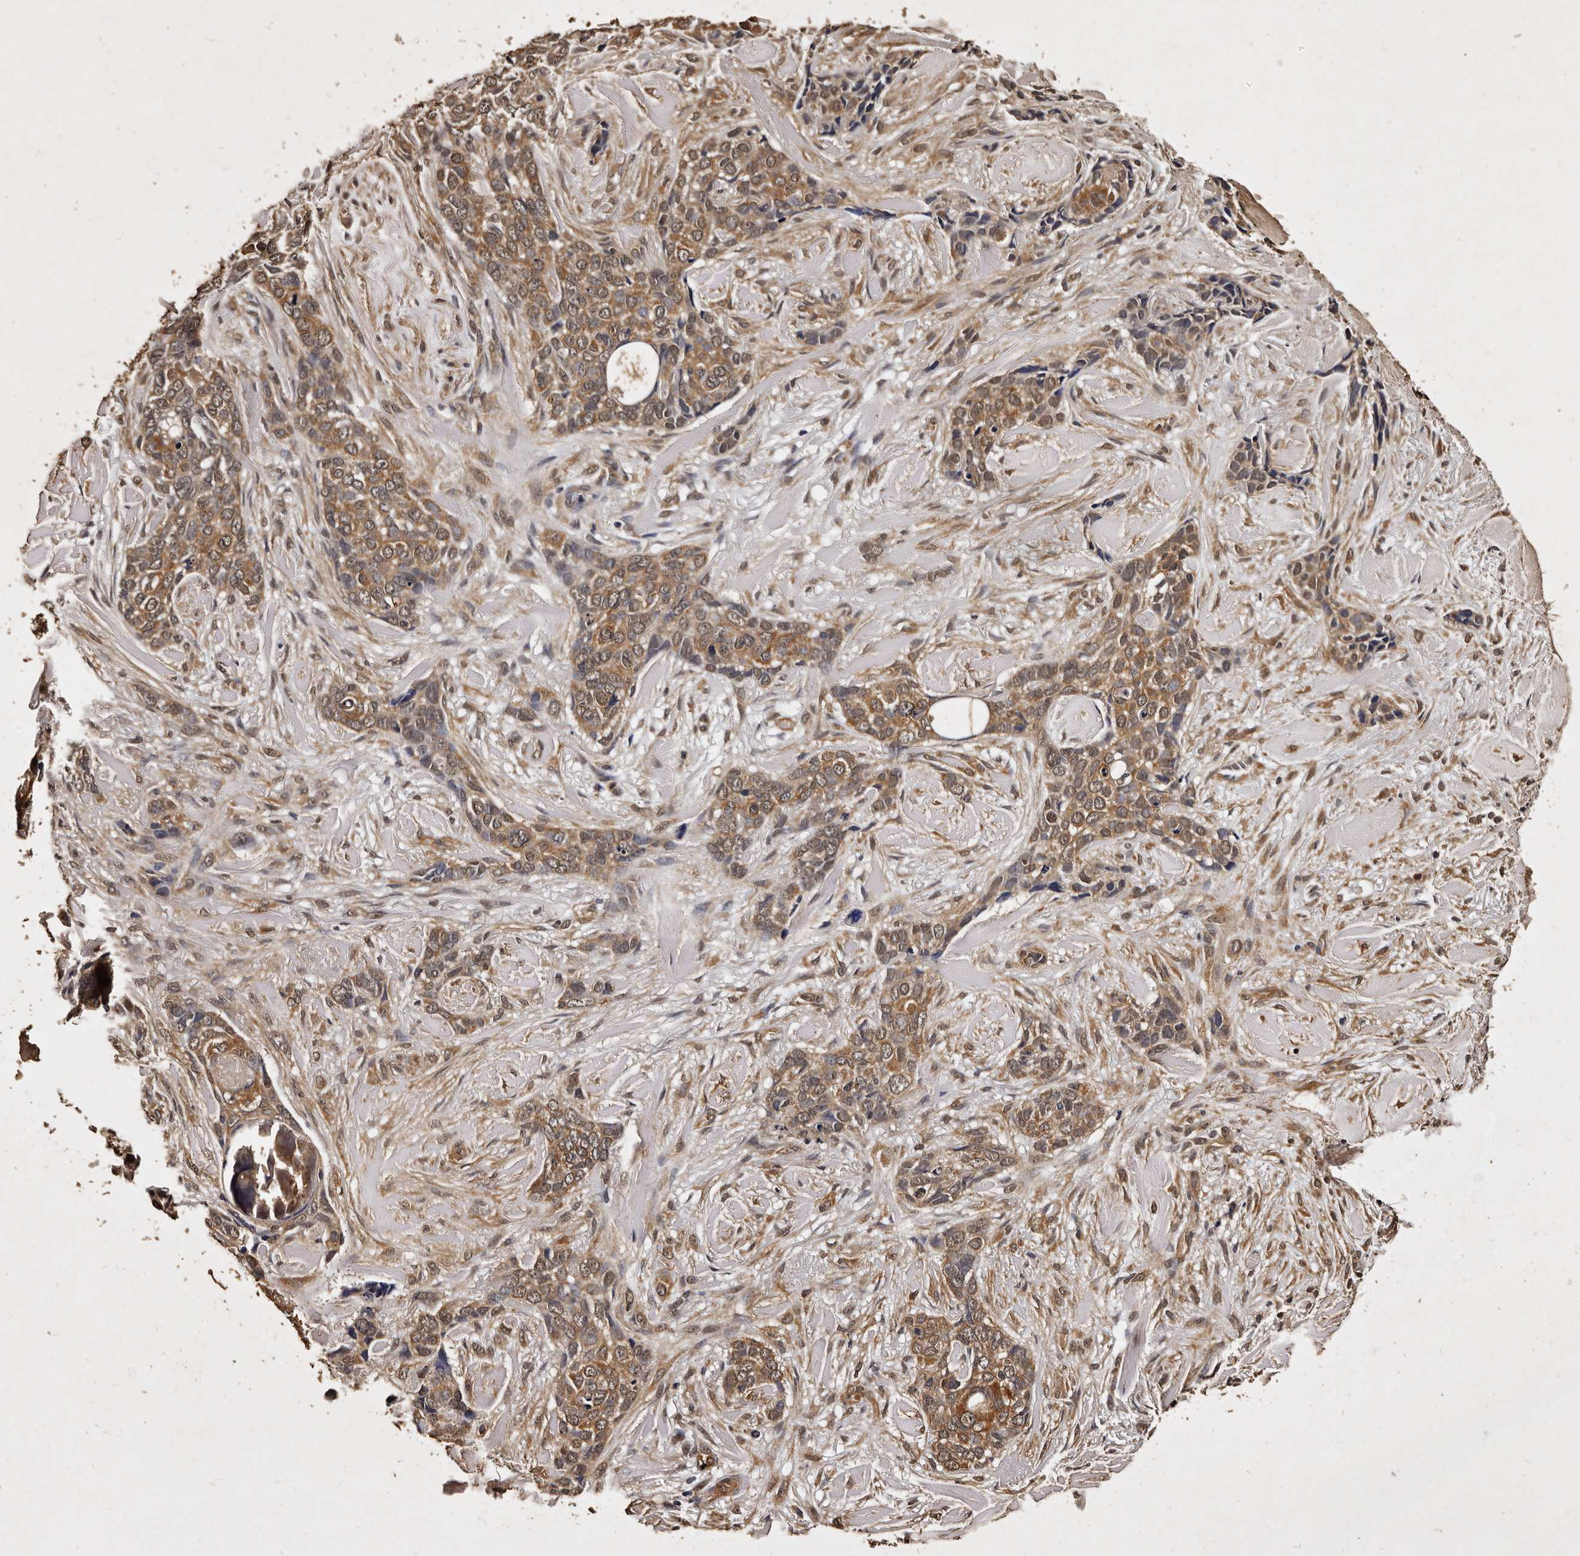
{"staining": {"intensity": "moderate", "quantity": ">75%", "location": "cytoplasmic/membranous,nuclear"}, "tissue": "skin cancer", "cell_type": "Tumor cells", "image_type": "cancer", "snomed": [{"axis": "morphology", "description": "Basal cell carcinoma"}, {"axis": "topography", "description": "Skin"}], "caption": "Skin cancer (basal cell carcinoma) stained with a brown dye demonstrates moderate cytoplasmic/membranous and nuclear positive expression in about >75% of tumor cells.", "gene": "PARS2", "patient": {"sex": "female", "age": 82}}